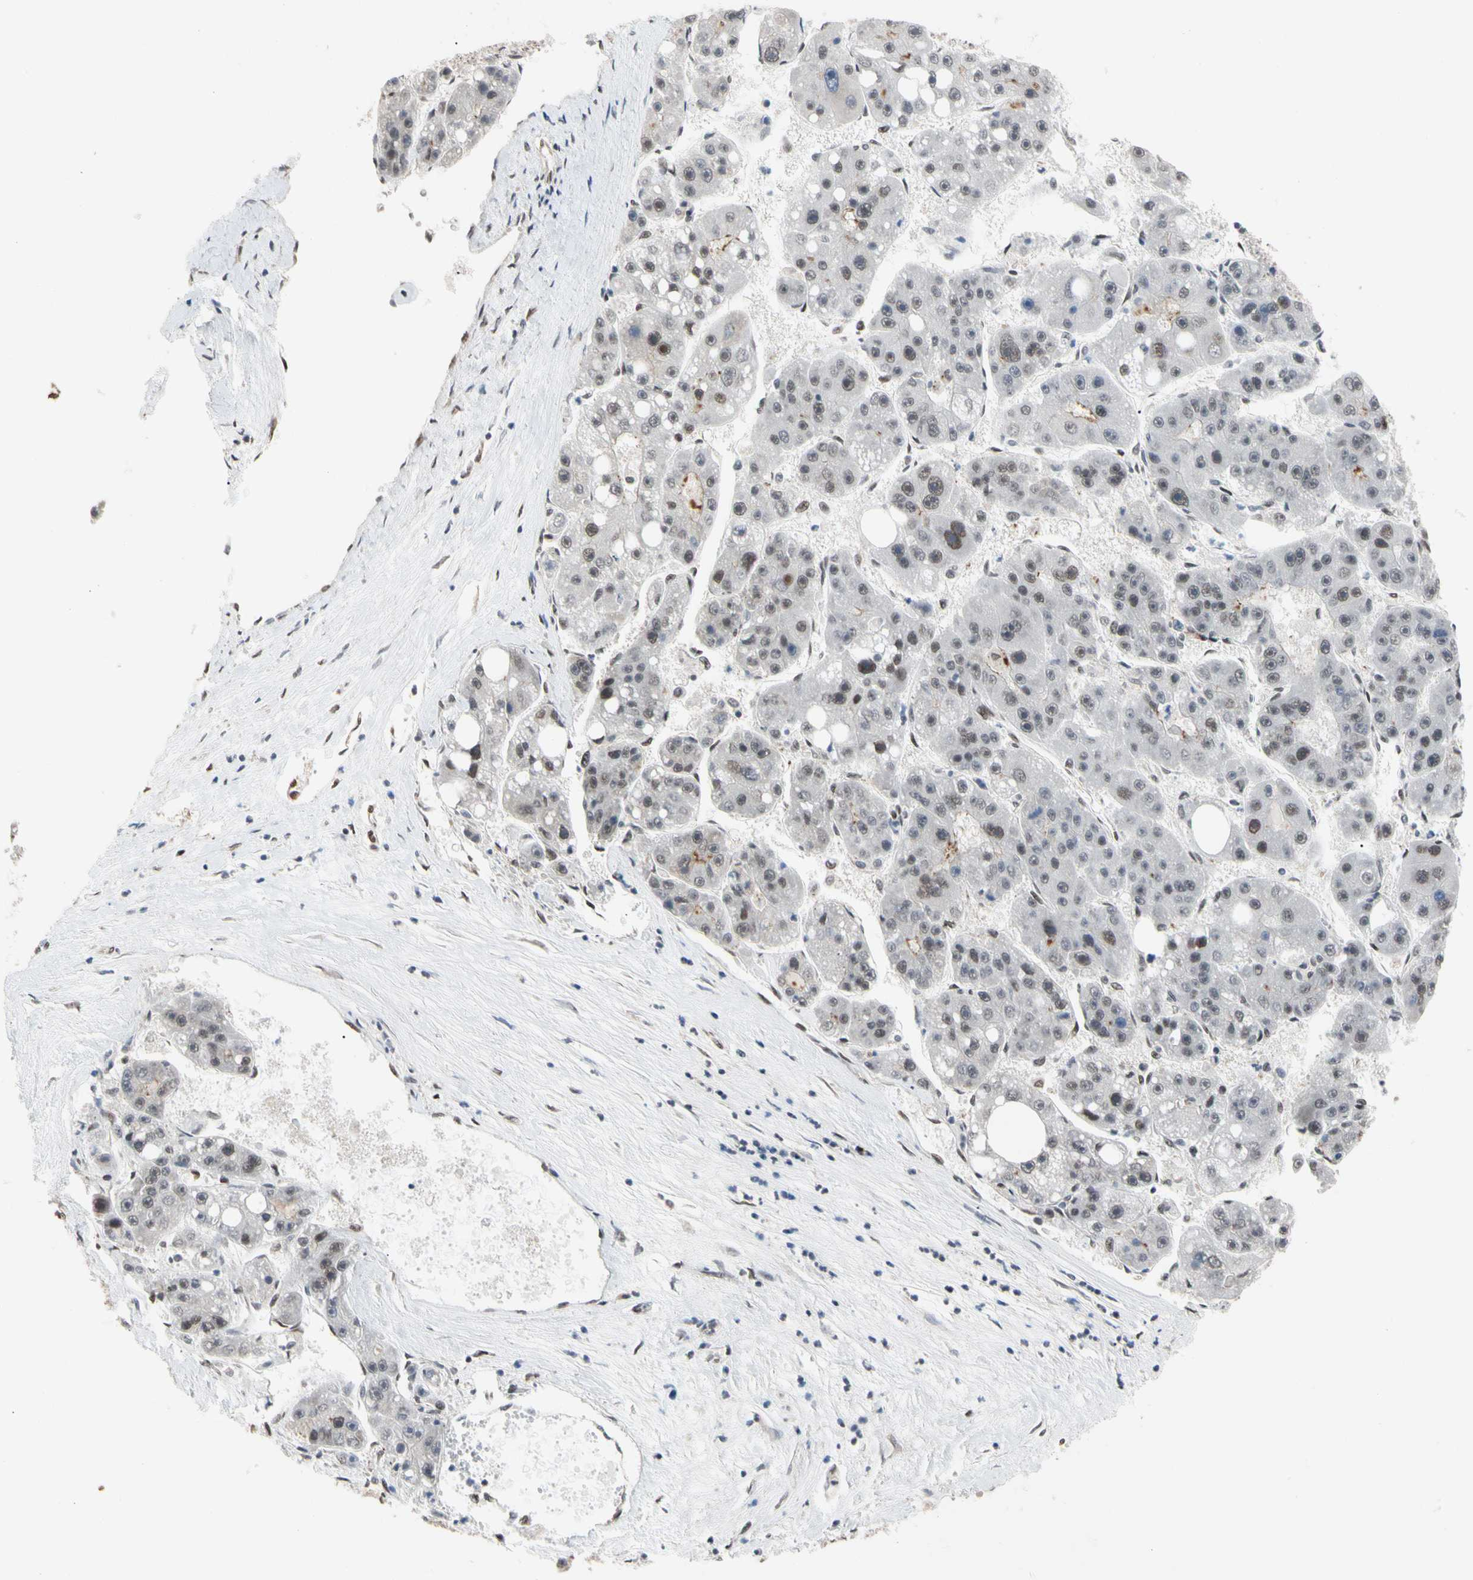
{"staining": {"intensity": "weak", "quantity": "25%-75%", "location": "nuclear"}, "tissue": "liver cancer", "cell_type": "Tumor cells", "image_type": "cancer", "snomed": [{"axis": "morphology", "description": "Carcinoma, Hepatocellular, NOS"}, {"axis": "topography", "description": "Liver"}], "caption": "Immunohistochemical staining of human liver cancer (hepatocellular carcinoma) demonstrates low levels of weak nuclear protein positivity in approximately 25%-75% of tumor cells. The protein is shown in brown color, while the nuclei are stained blue.", "gene": "FAM98B", "patient": {"sex": "female", "age": 61}}